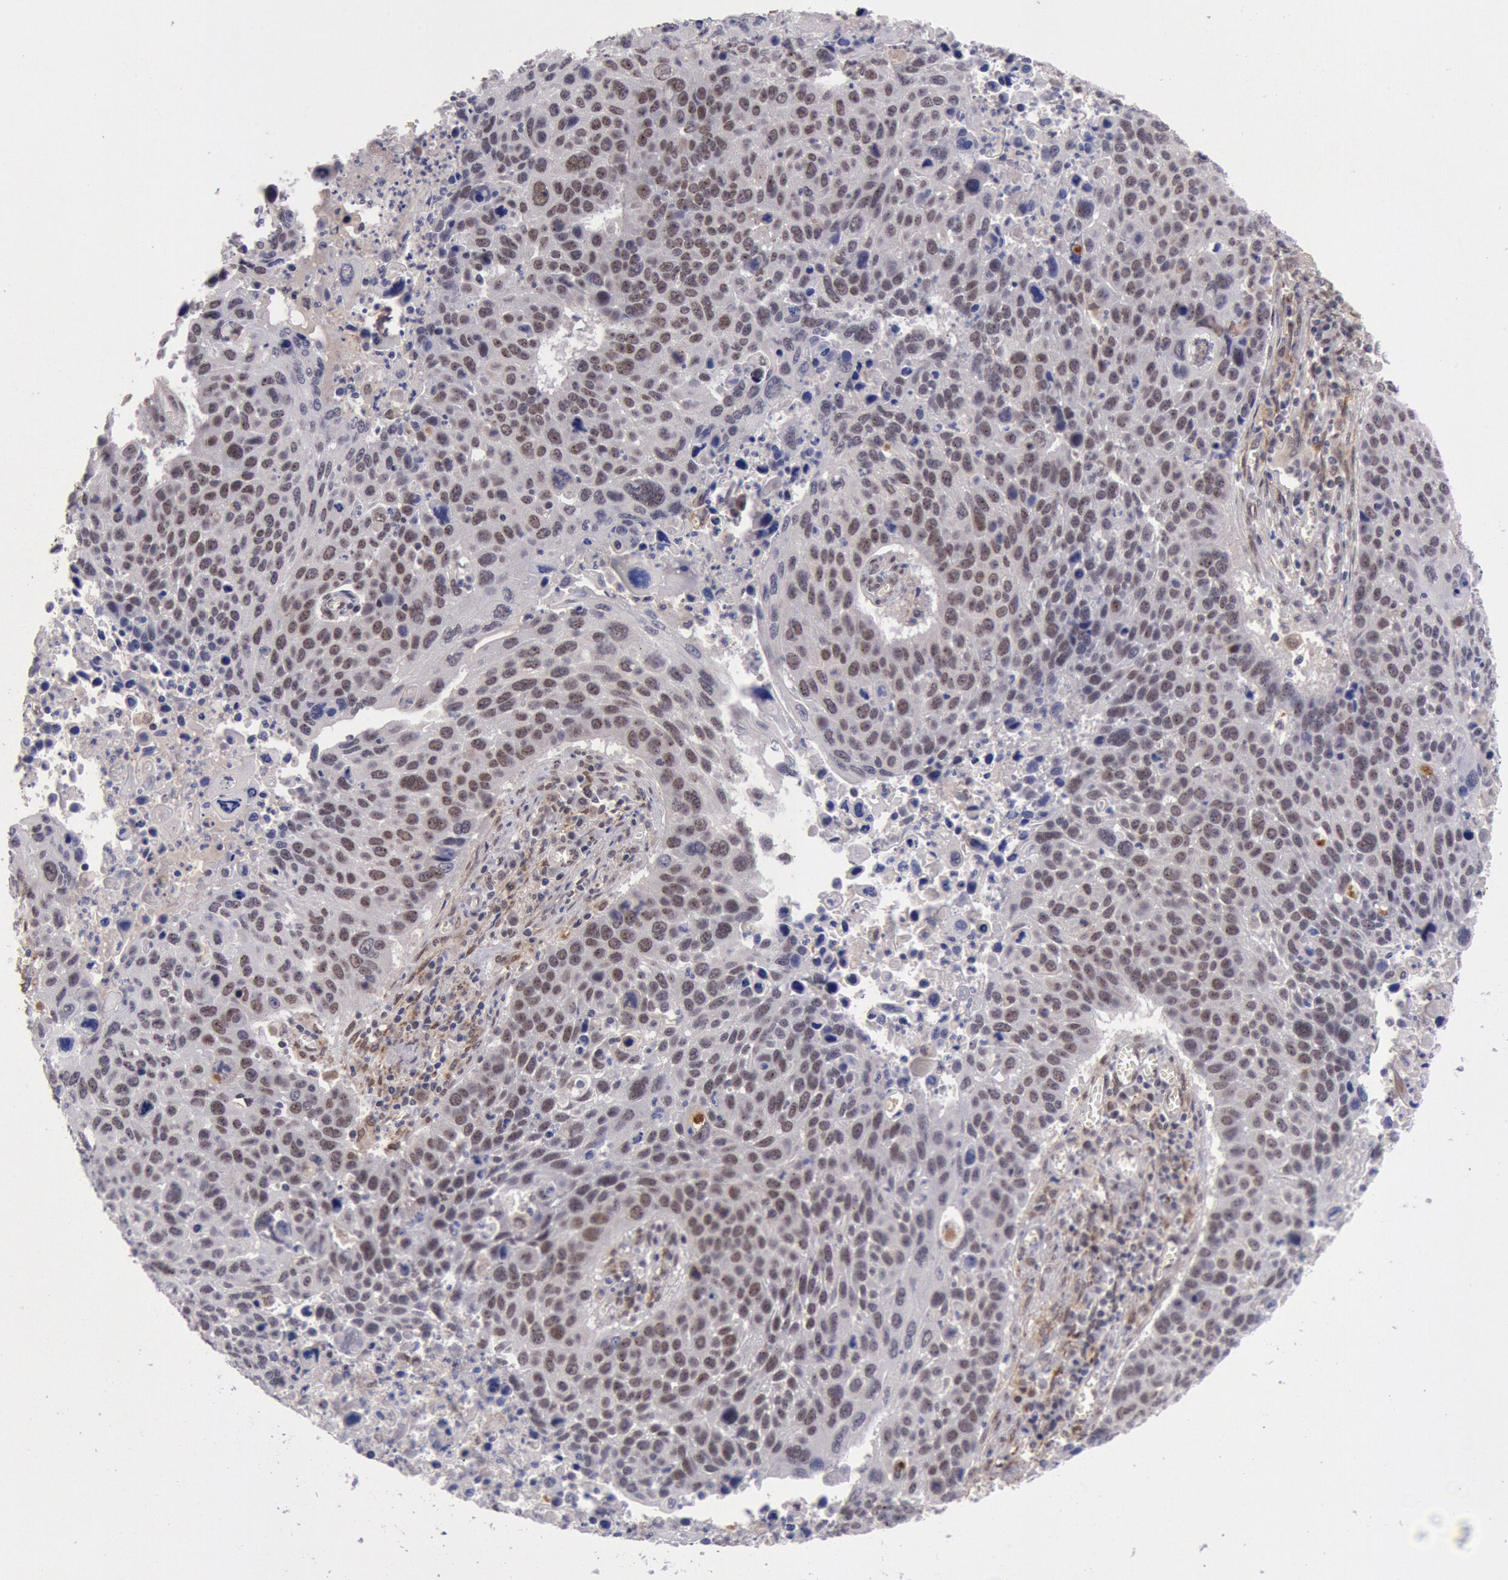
{"staining": {"intensity": "weak", "quantity": ">75%", "location": "nuclear"}, "tissue": "lung cancer", "cell_type": "Tumor cells", "image_type": "cancer", "snomed": [{"axis": "morphology", "description": "Squamous cell carcinoma, NOS"}, {"axis": "topography", "description": "Lung"}], "caption": "Human lung cancer (squamous cell carcinoma) stained with a protein marker reveals weak staining in tumor cells.", "gene": "CDKN2B", "patient": {"sex": "male", "age": 68}}